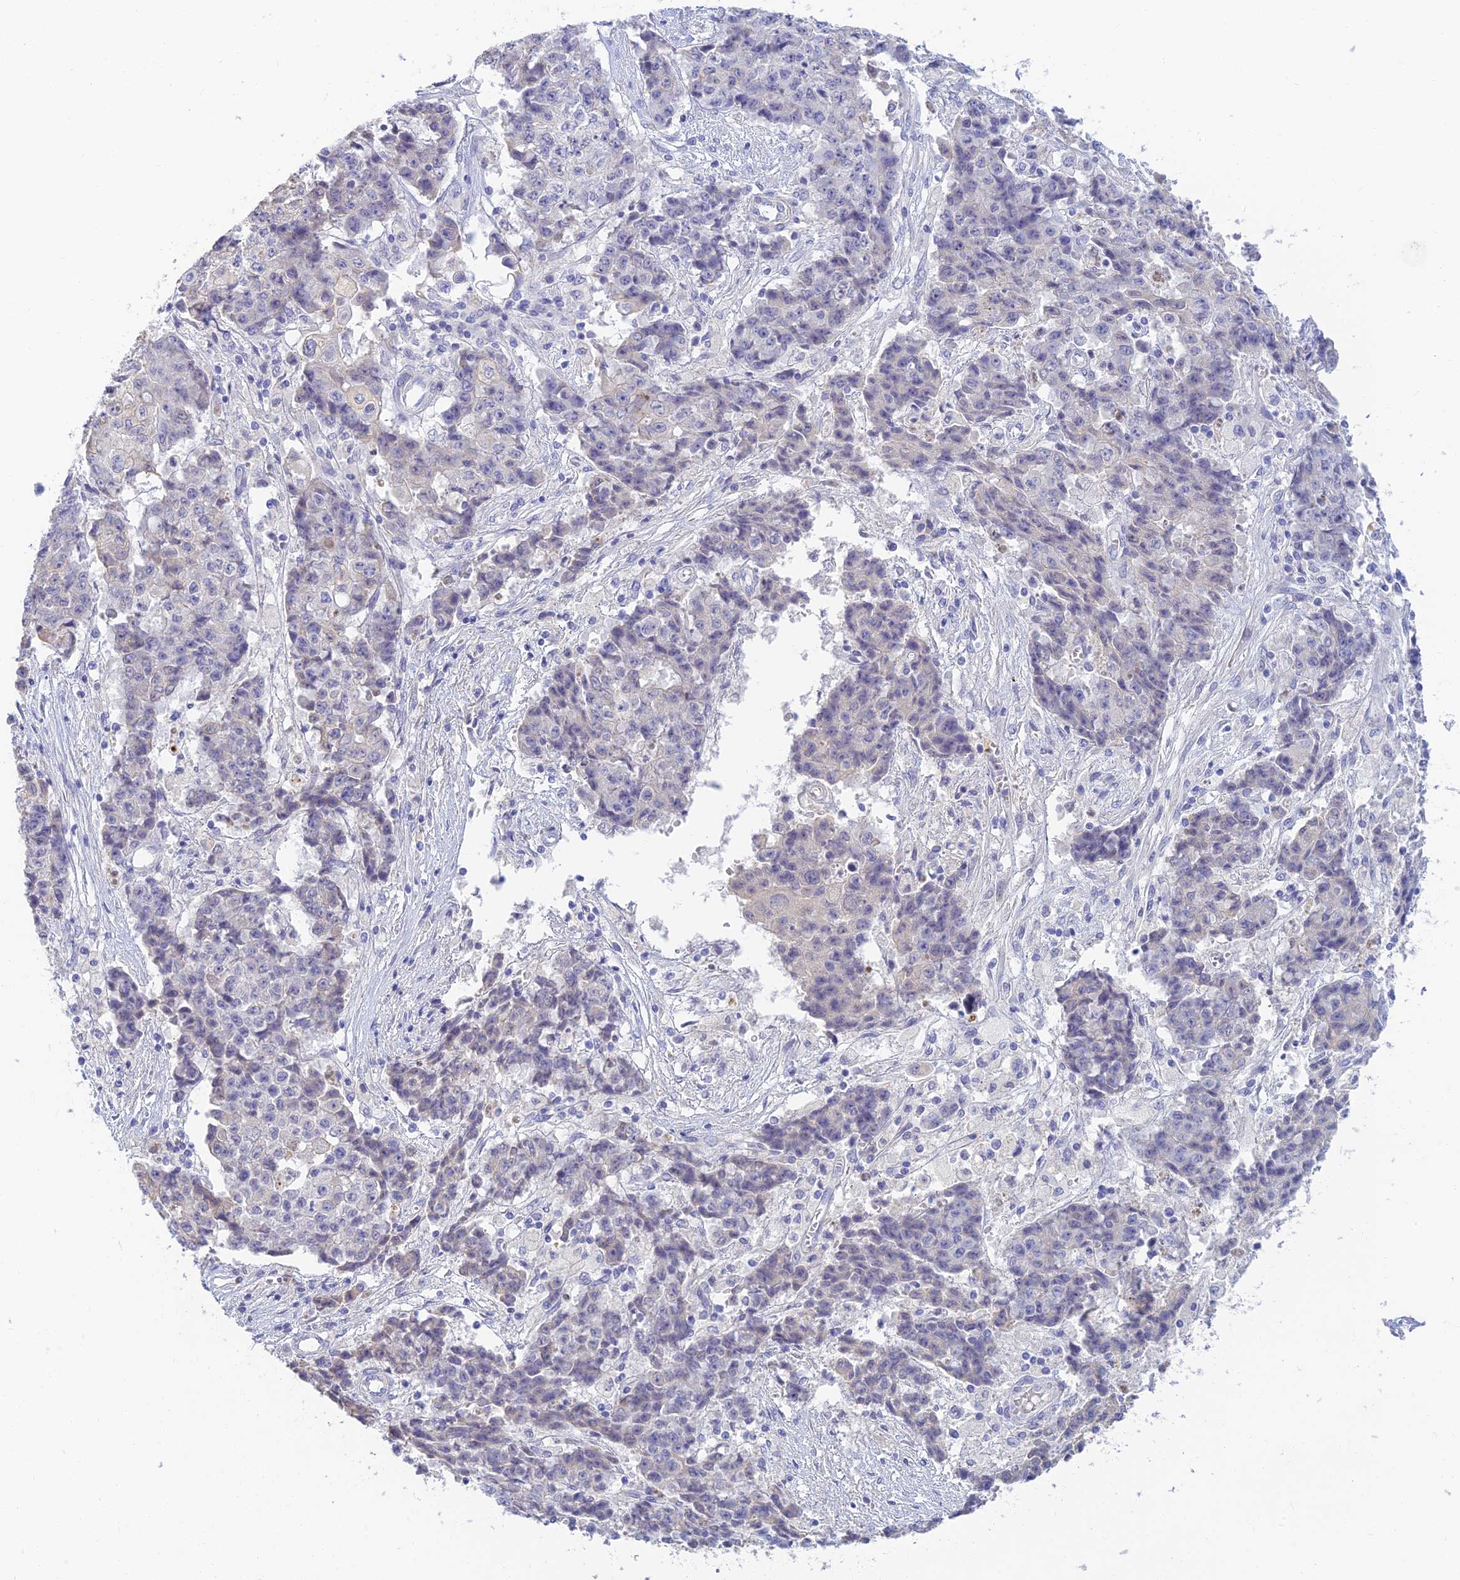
{"staining": {"intensity": "negative", "quantity": "none", "location": "none"}, "tissue": "ovarian cancer", "cell_type": "Tumor cells", "image_type": "cancer", "snomed": [{"axis": "morphology", "description": "Carcinoma, endometroid"}, {"axis": "topography", "description": "Ovary"}], "caption": "Ovarian cancer was stained to show a protein in brown. There is no significant expression in tumor cells.", "gene": "INTS13", "patient": {"sex": "female", "age": 42}}